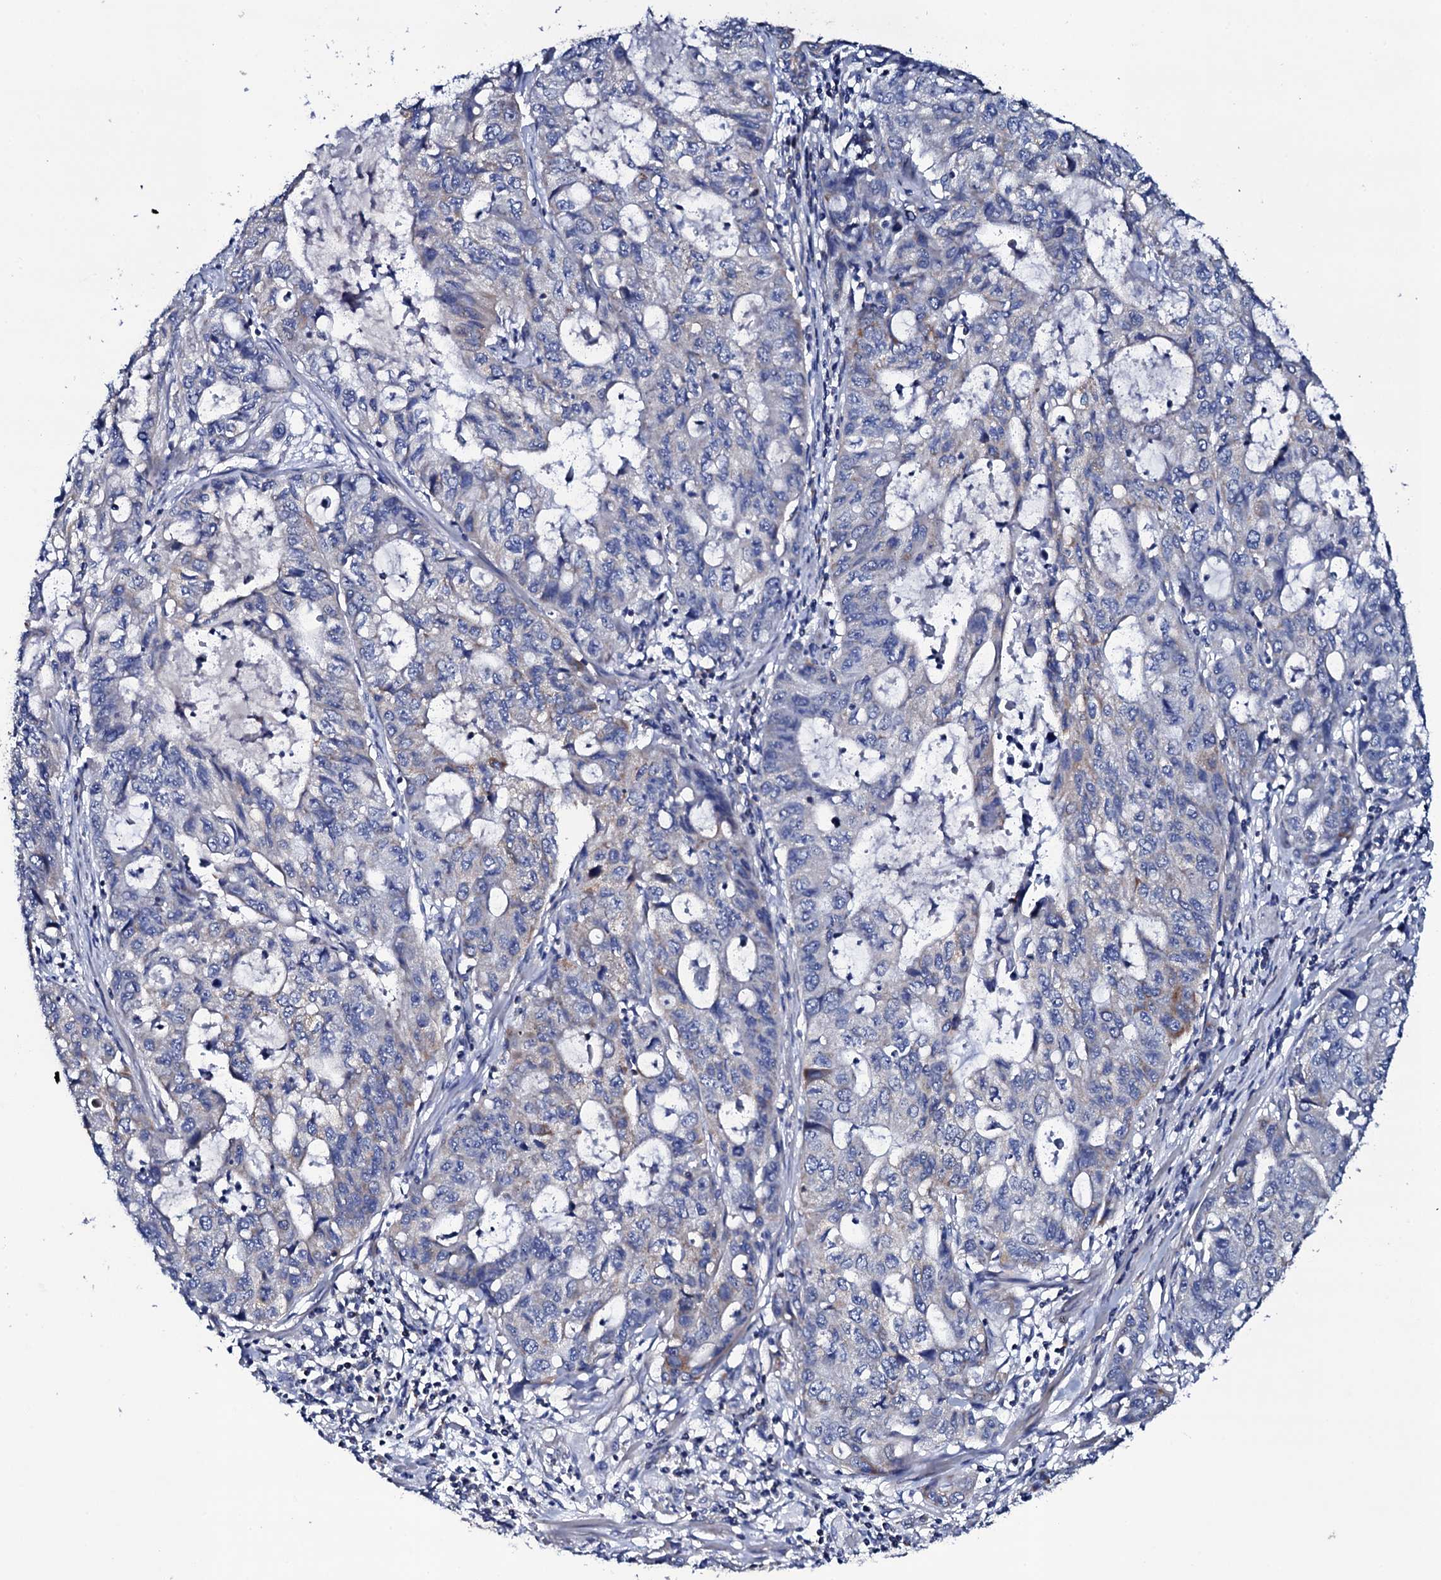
{"staining": {"intensity": "negative", "quantity": "none", "location": "none"}, "tissue": "stomach cancer", "cell_type": "Tumor cells", "image_type": "cancer", "snomed": [{"axis": "morphology", "description": "Adenocarcinoma, NOS"}, {"axis": "topography", "description": "Stomach, upper"}], "caption": "Image shows no significant protein expression in tumor cells of stomach adenocarcinoma.", "gene": "TCAF2", "patient": {"sex": "female", "age": 52}}